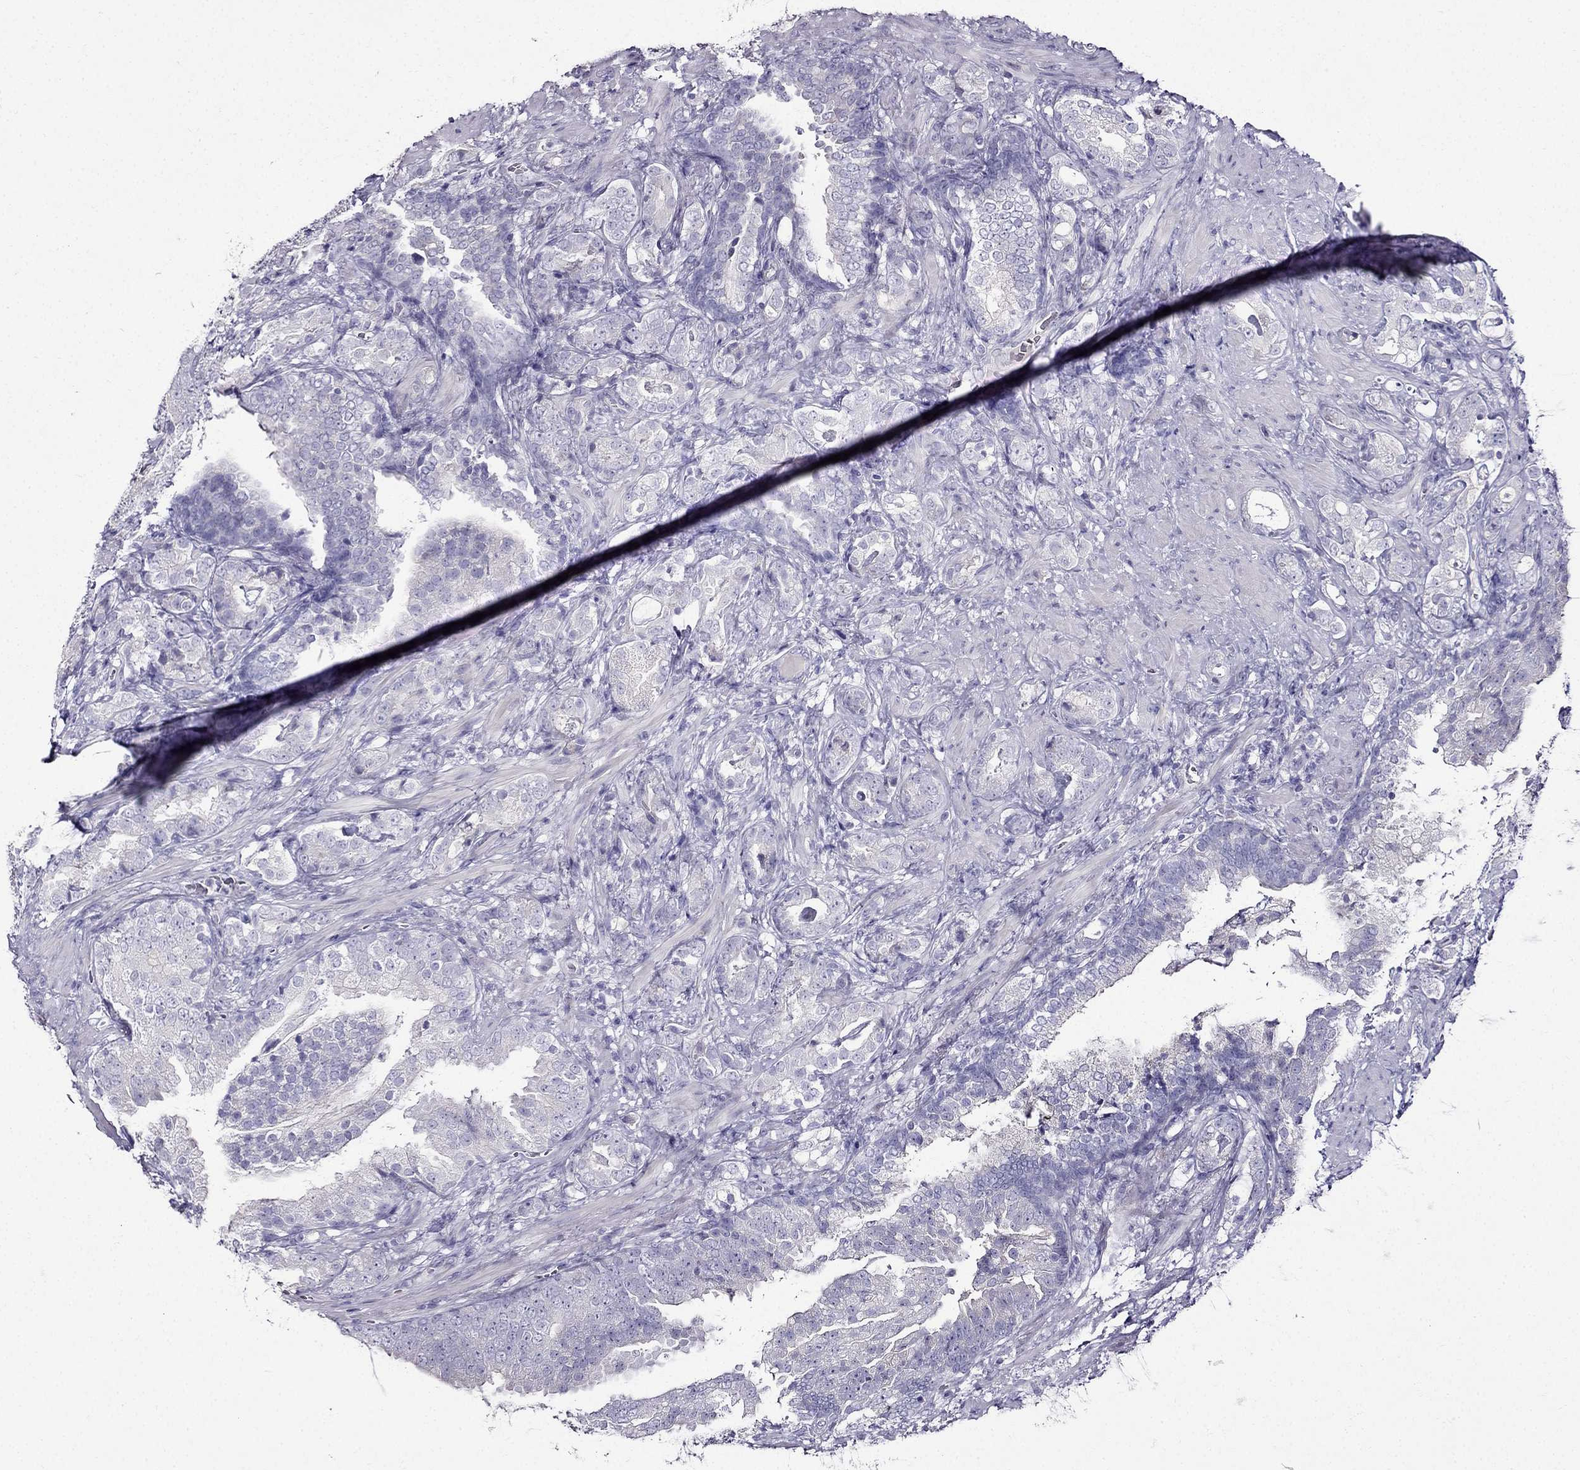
{"staining": {"intensity": "negative", "quantity": "none", "location": "none"}, "tissue": "prostate cancer", "cell_type": "Tumor cells", "image_type": "cancer", "snomed": [{"axis": "morphology", "description": "Adenocarcinoma, NOS"}, {"axis": "topography", "description": "Prostate"}], "caption": "Immunohistochemistry photomicrograph of neoplastic tissue: human prostate adenocarcinoma stained with DAB (3,3'-diaminobenzidine) demonstrates no significant protein positivity in tumor cells.", "gene": "TMEM266", "patient": {"sex": "male", "age": 57}}